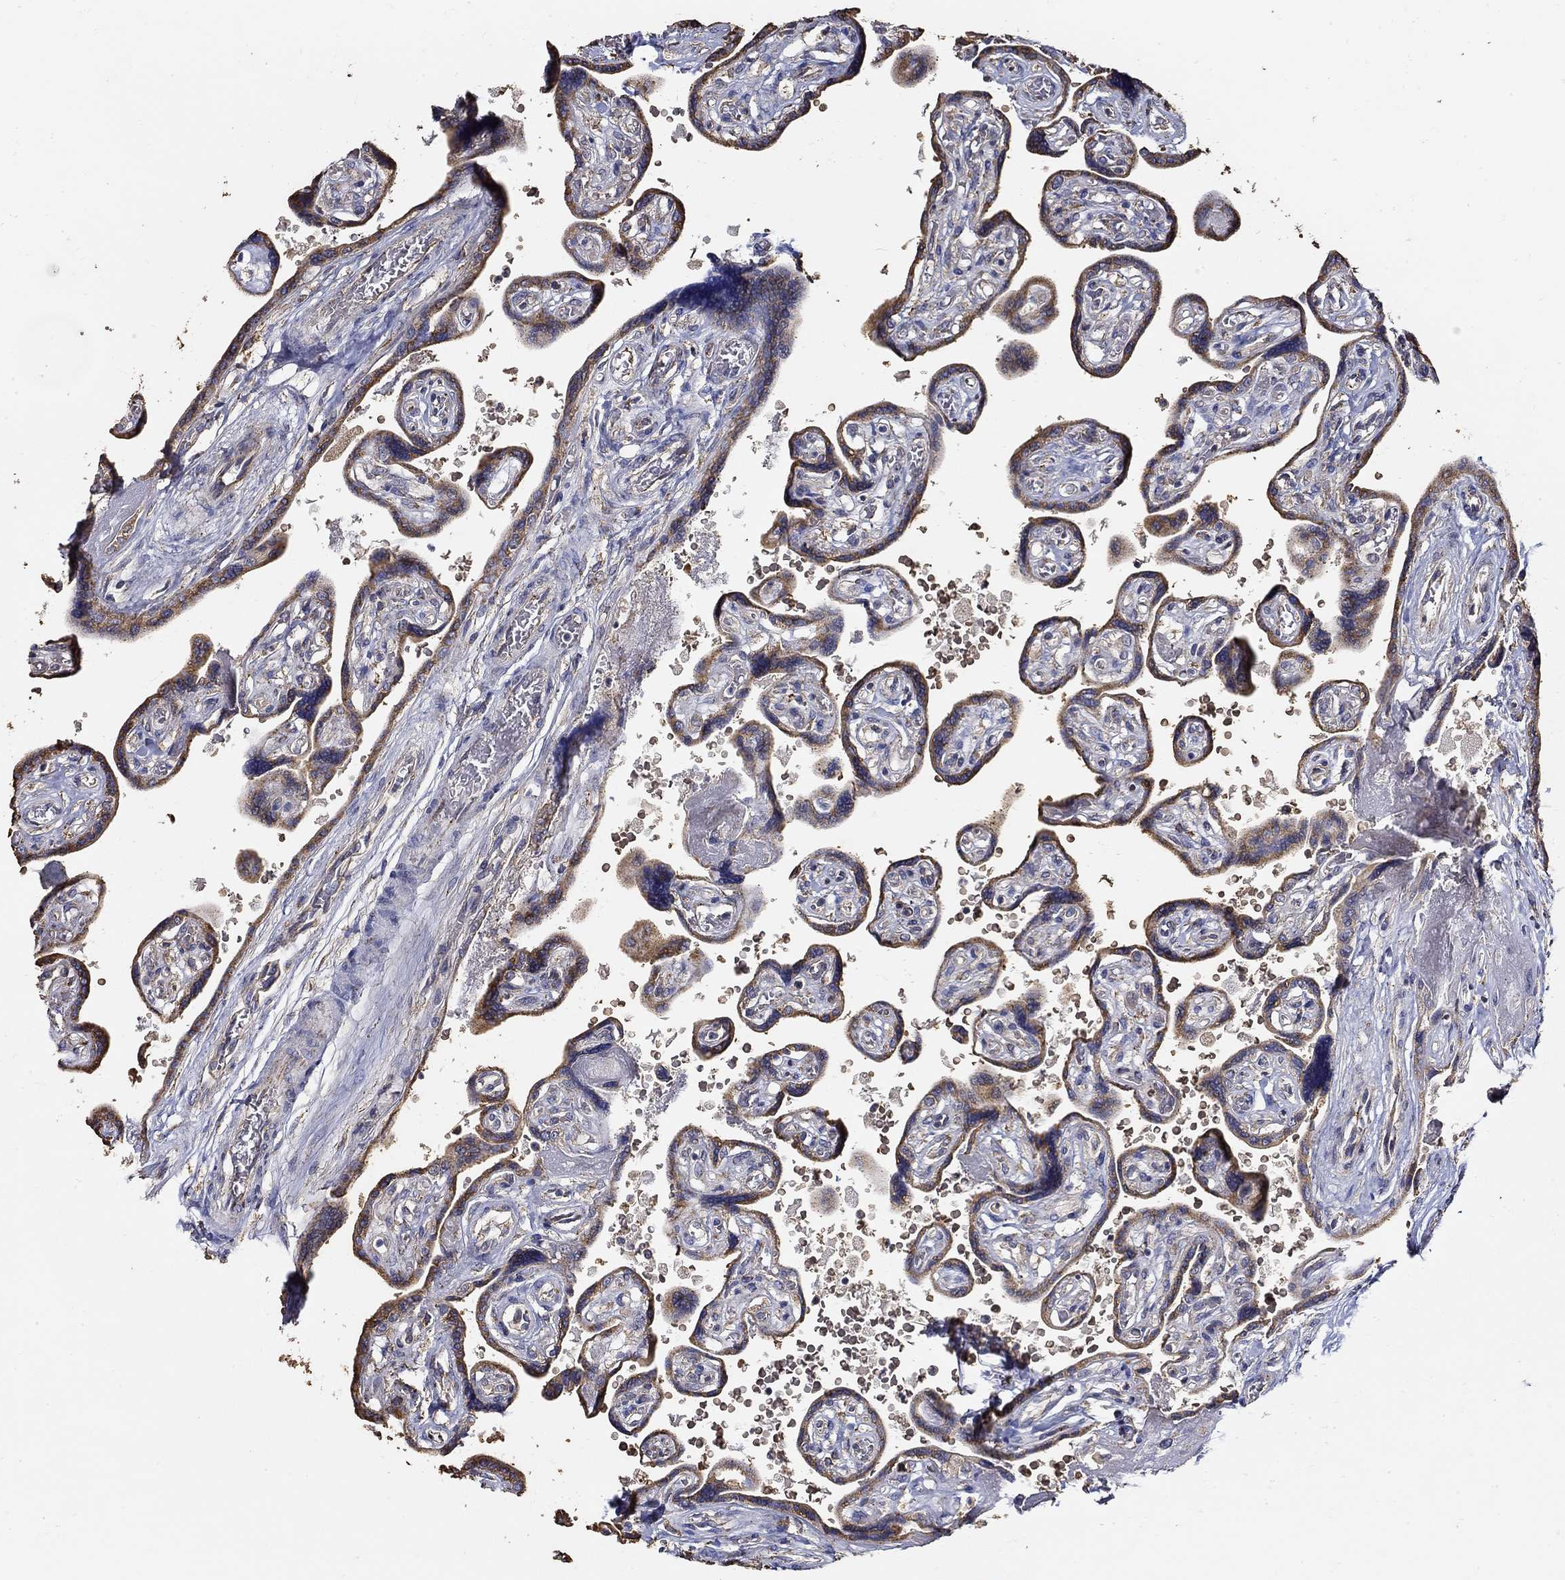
{"staining": {"intensity": "weak", "quantity": ">75%", "location": "cytoplasmic/membranous"}, "tissue": "placenta", "cell_type": "Decidual cells", "image_type": "normal", "snomed": [{"axis": "morphology", "description": "Normal tissue, NOS"}, {"axis": "topography", "description": "Placenta"}], "caption": "Decidual cells reveal weak cytoplasmic/membranous staining in about >75% of cells in normal placenta.", "gene": "EMILIN3", "patient": {"sex": "female", "age": 32}}